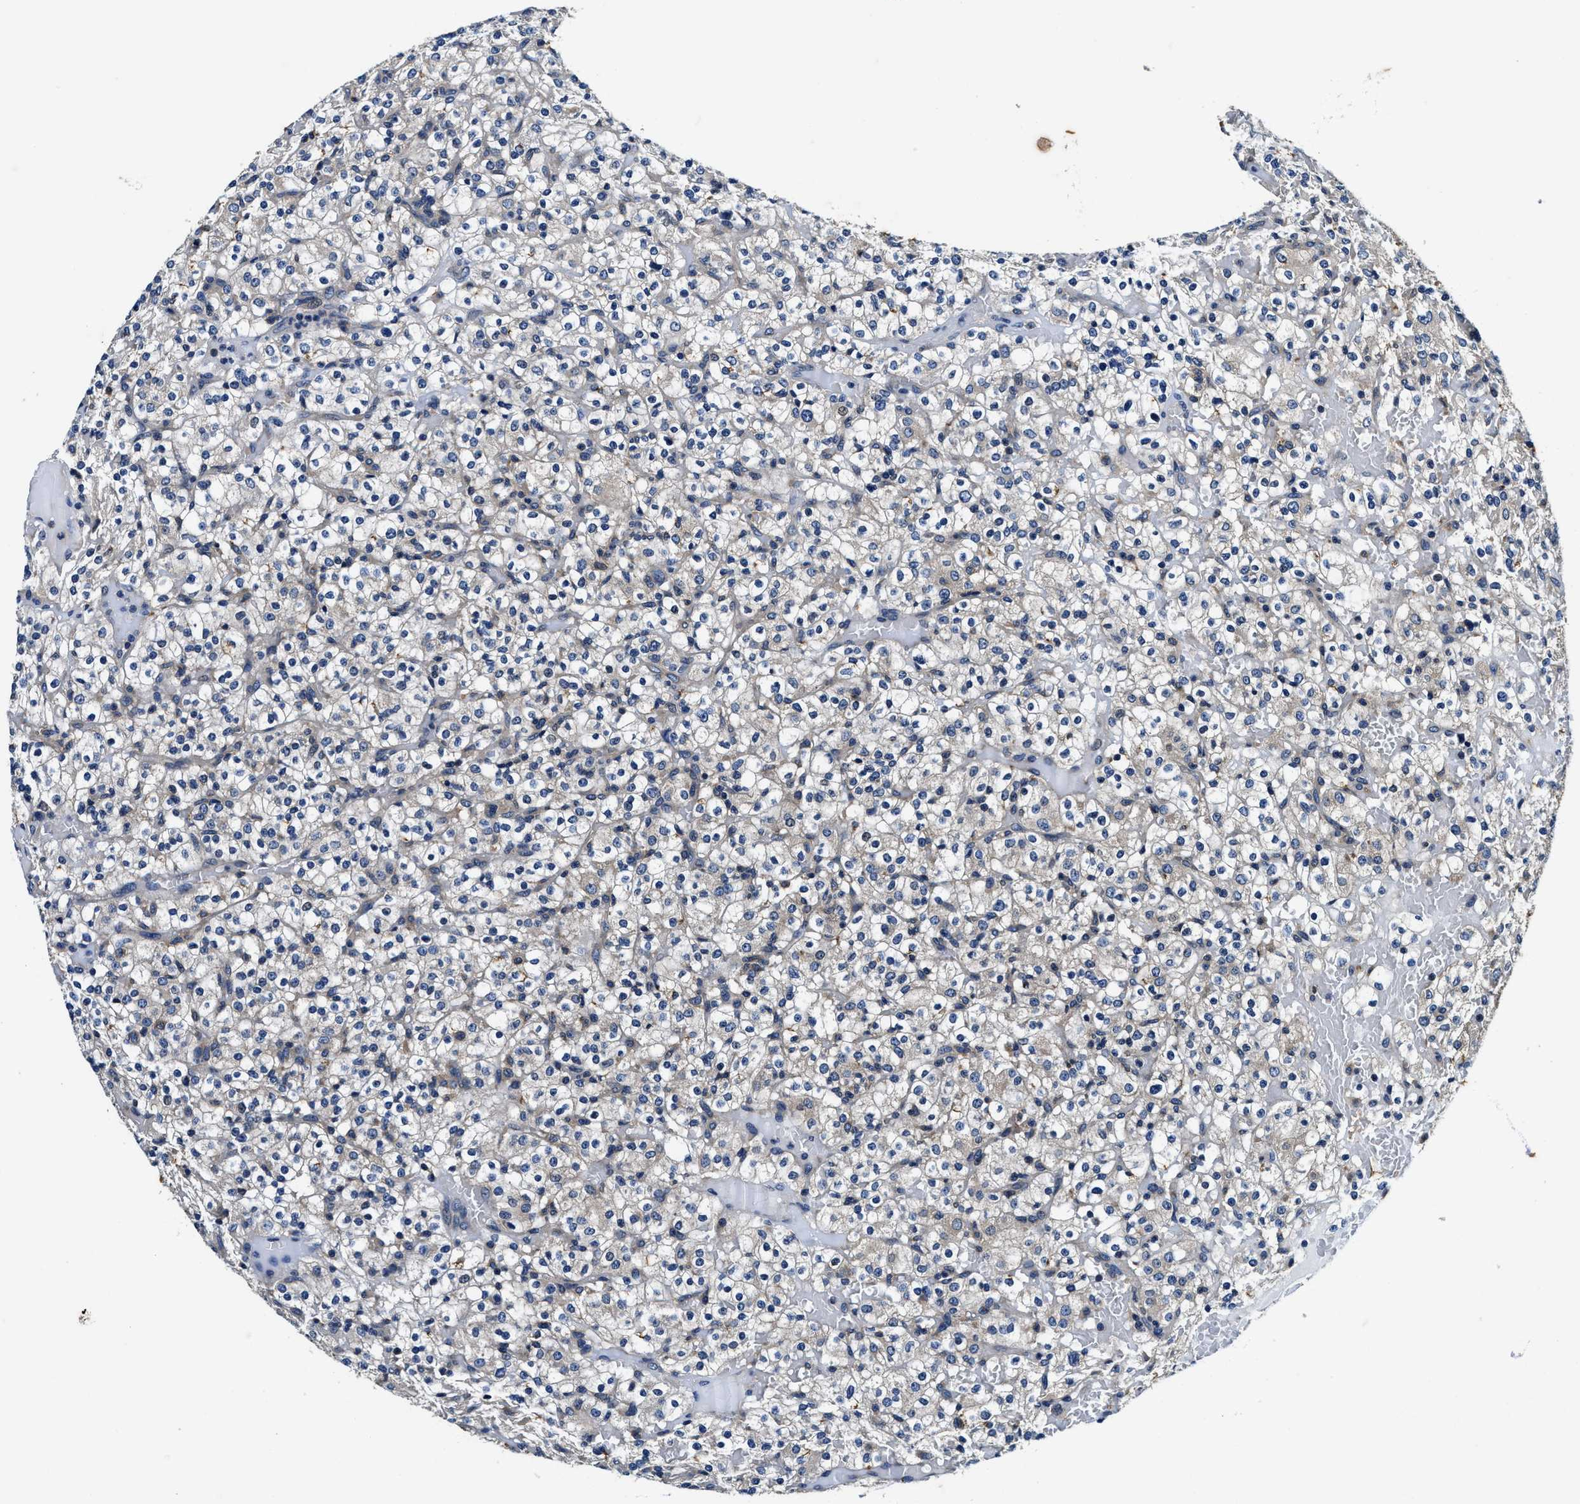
{"staining": {"intensity": "negative", "quantity": "none", "location": "none"}, "tissue": "renal cancer", "cell_type": "Tumor cells", "image_type": "cancer", "snomed": [{"axis": "morphology", "description": "Normal tissue, NOS"}, {"axis": "morphology", "description": "Adenocarcinoma, NOS"}, {"axis": "topography", "description": "Kidney"}], "caption": "Adenocarcinoma (renal) stained for a protein using IHC reveals no staining tumor cells.", "gene": "PI4KB", "patient": {"sex": "female", "age": 72}}